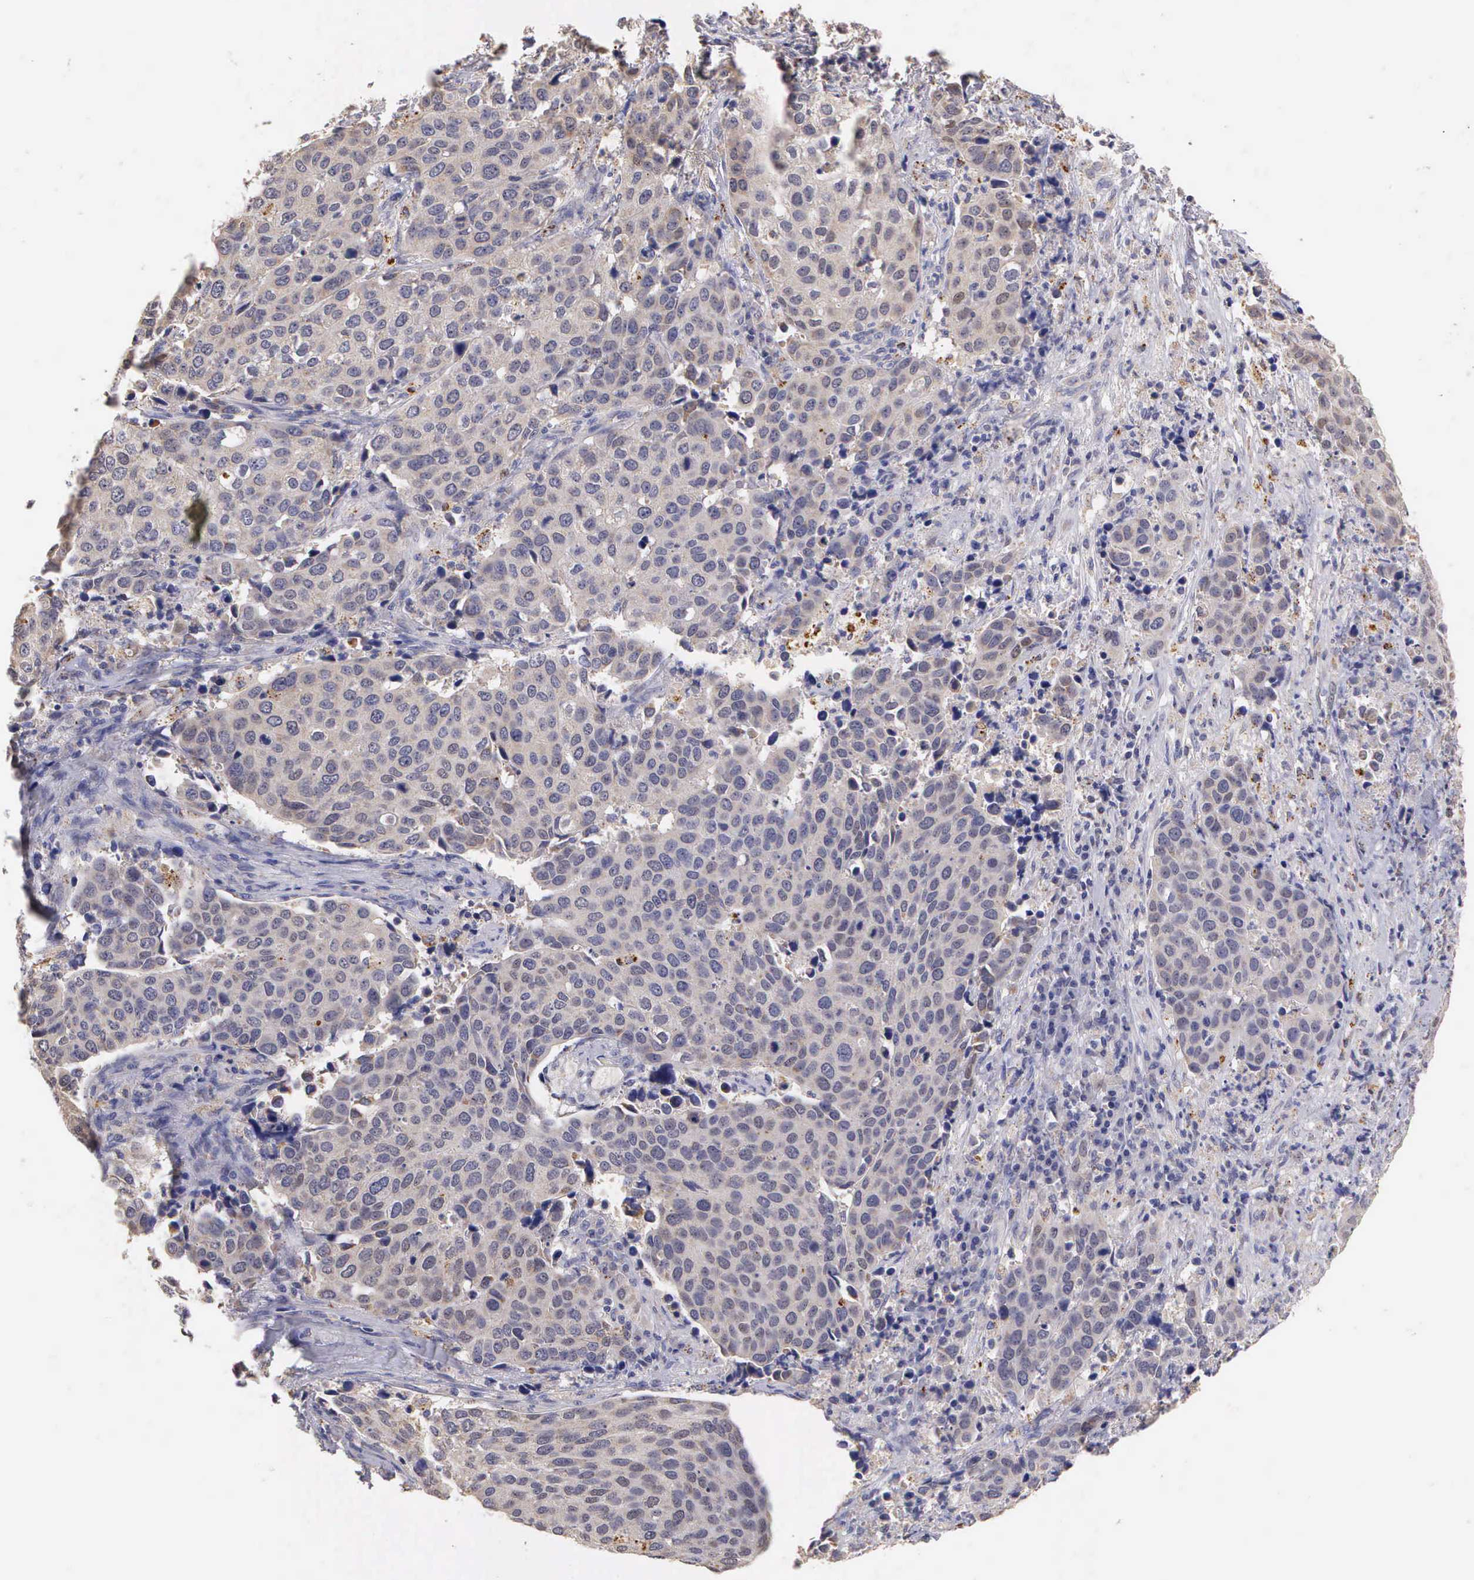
{"staining": {"intensity": "weak", "quantity": "<25%", "location": "cytoplasmic/membranous,nuclear"}, "tissue": "cervical cancer", "cell_type": "Tumor cells", "image_type": "cancer", "snomed": [{"axis": "morphology", "description": "Squamous cell carcinoma, NOS"}, {"axis": "topography", "description": "Cervix"}], "caption": "IHC histopathology image of squamous cell carcinoma (cervical) stained for a protein (brown), which exhibits no positivity in tumor cells.", "gene": "ESR1", "patient": {"sex": "female", "age": 54}}